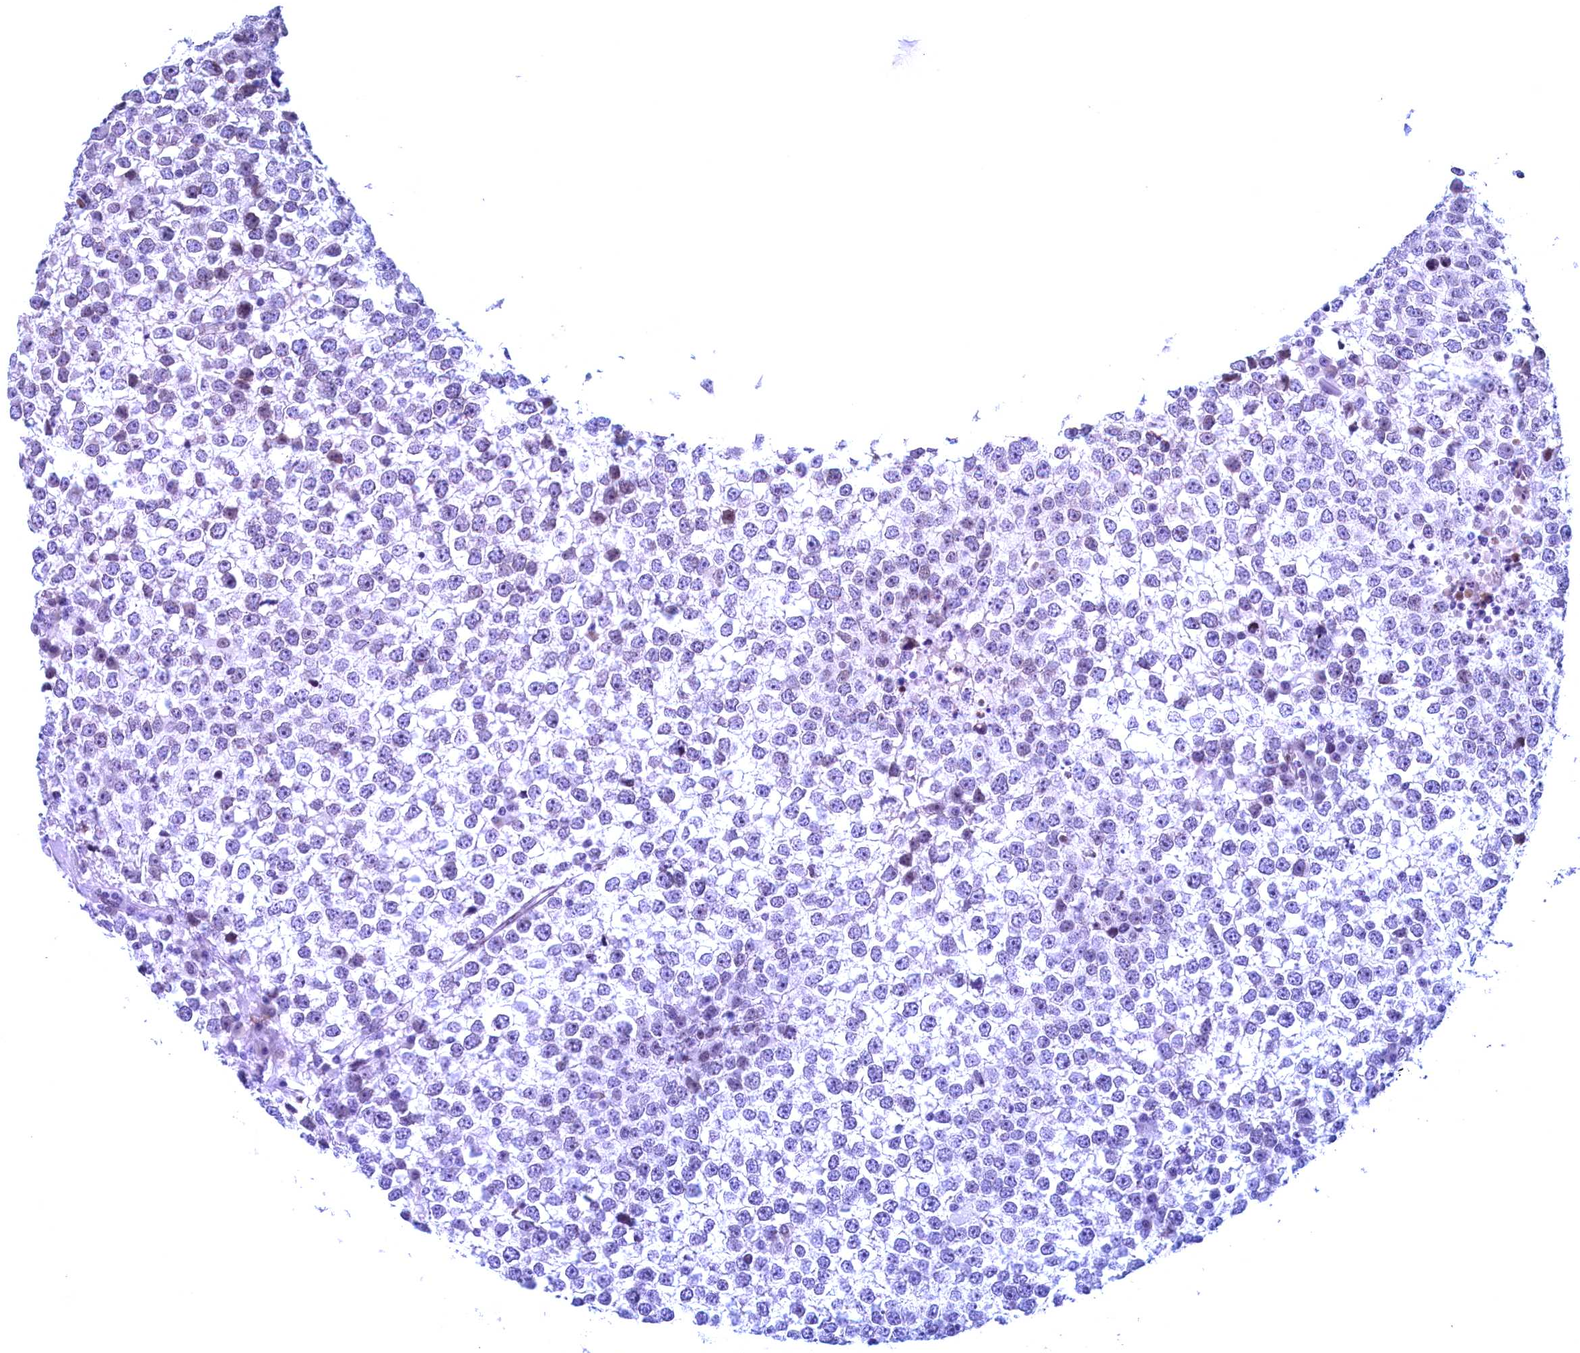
{"staining": {"intensity": "negative", "quantity": "none", "location": "none"}, "tissue": "testis cancer", "cell_type": "Tumor cells", "image_type": "cancer", "snomed": [{"axis": "morphology", "description": "Seminoma, NOS"}, {"axis": "topography", "description": "Testis"}], "caption": "Immunohistochemical staining of testis cancer (seminoma) reveals no significant expression in tumor cells.", "gene": "GPSM1", "patient": {"sex": "male", "age": 65}}